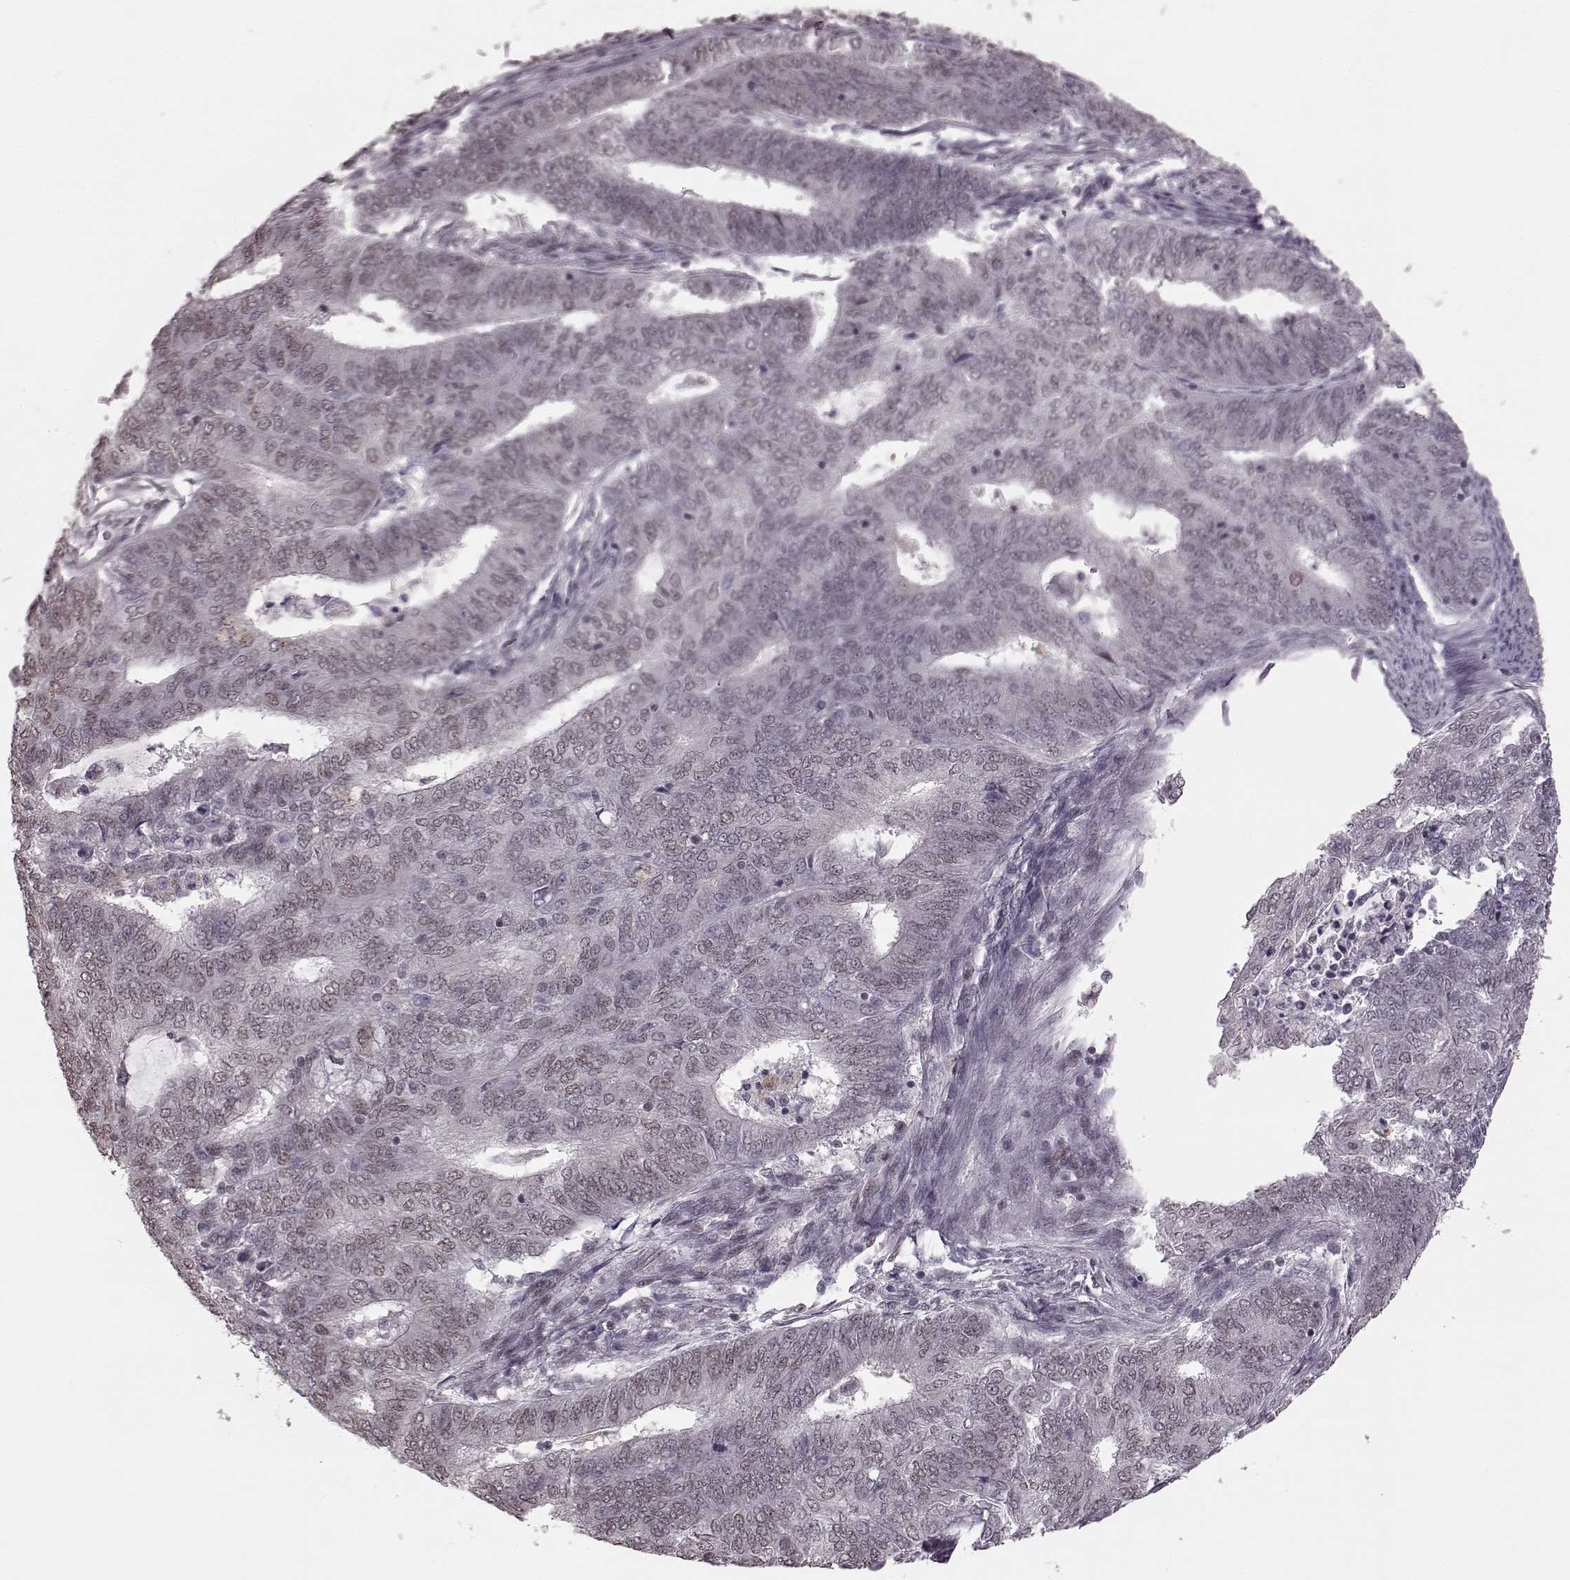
{"staining": {"intensity": "weak", "quantity": "<25%", "location": "nuclear"}, "tissue": "endometrial cancer", "cell_type": "Tumor cells", "image_type": "cancer", "snomed": [{"axis": "morphology", "description": "Adenocarcinoma, NOS"}, {"axis": "topography", "description": "Endometrium"}], "caption": "The immunohistochemistry histopathology image has no significant staining in tumor cells of adenocarcinoma (endometrial) tissue.", "gene": "NR2C1", "patient": {"sex": "female", "age": 62}}